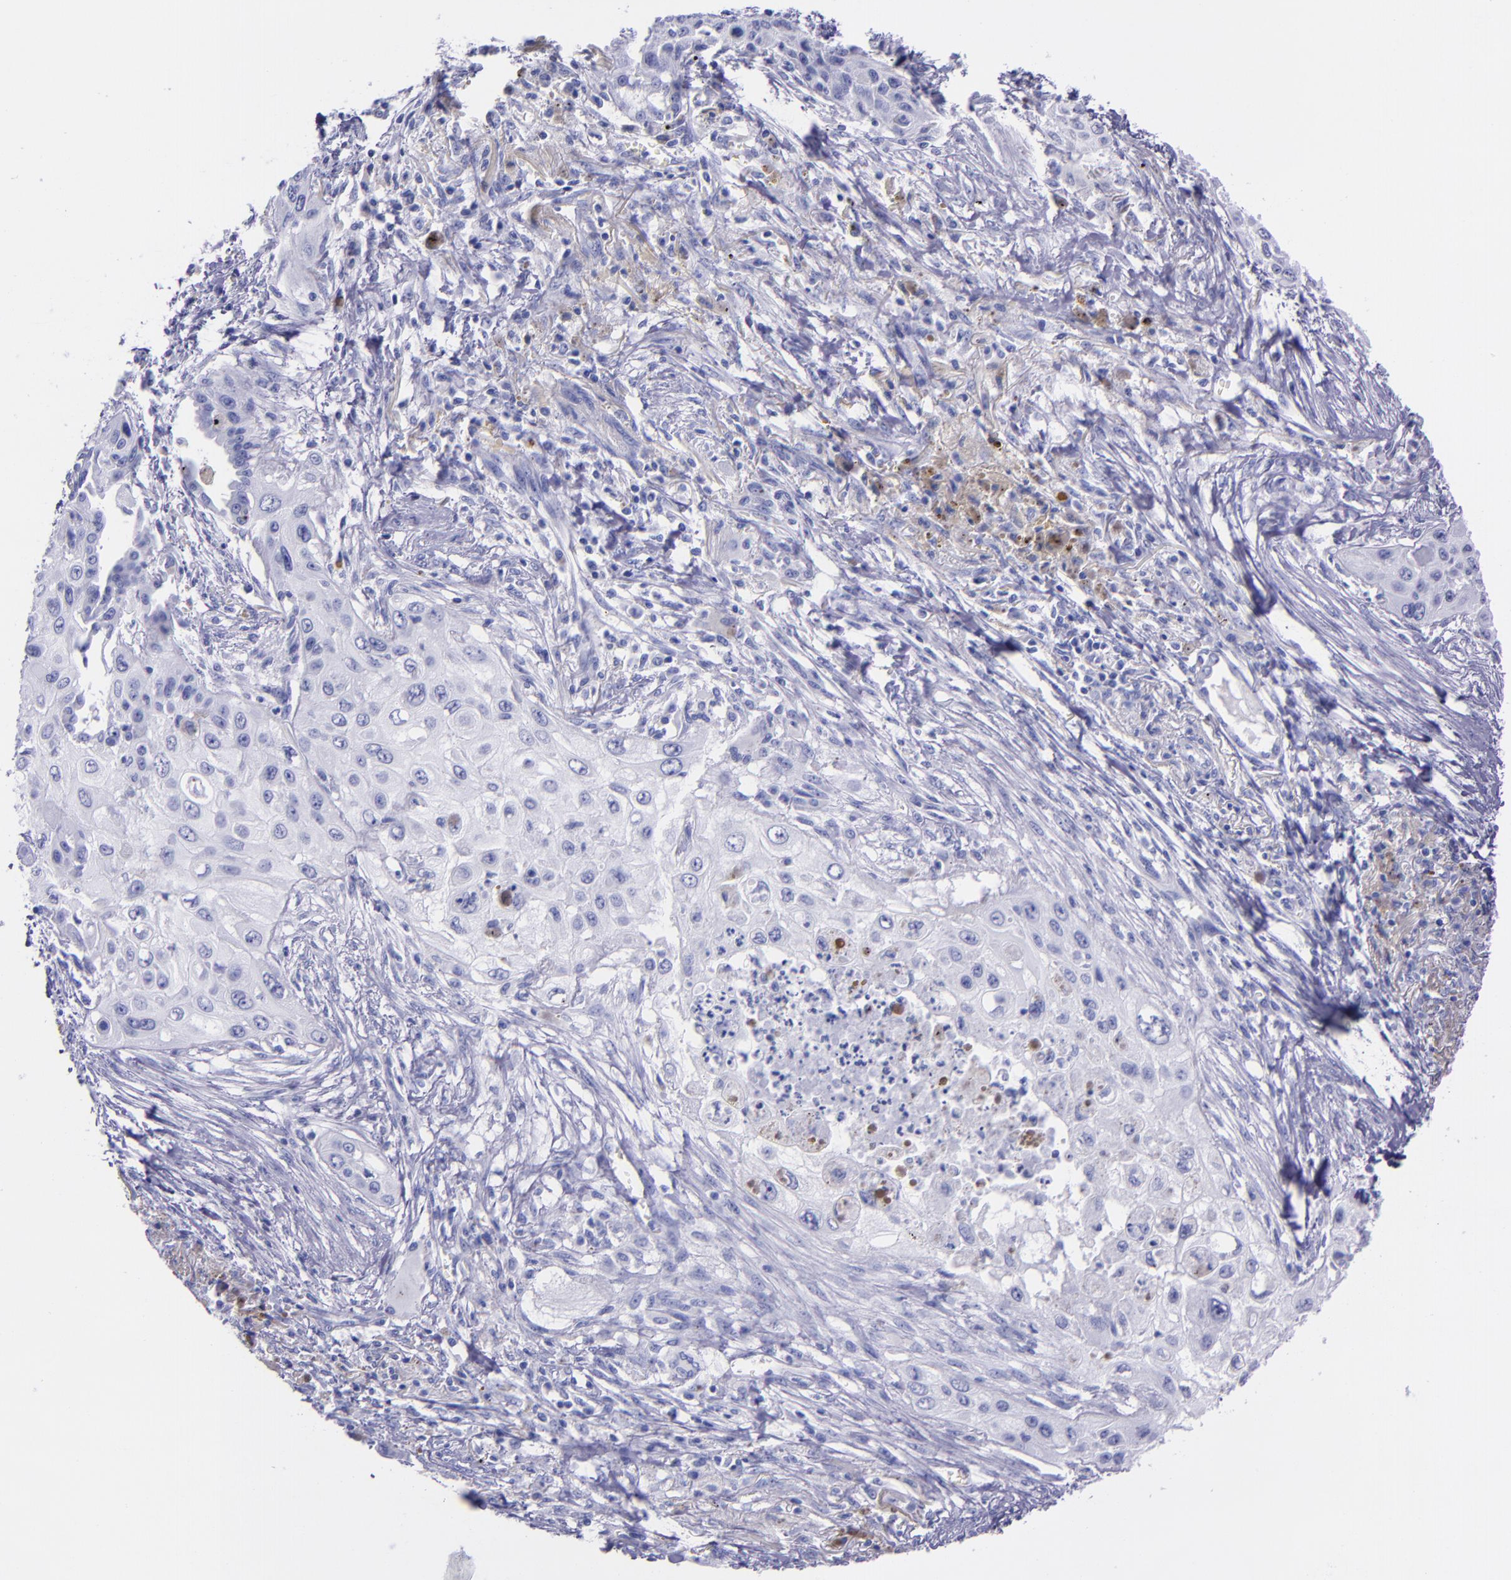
{"staining": {"intensity": "negative", "quantity": "none", "location": "none"}, "tissue": "lung cancer", "cell_type": "Tumor cells", "image_type": "cancer", "snomed": [{"axis": "morphology", "description": "Squamous cell carcinoma, NOS"}, {"axis": "topography", "description": "Lung"}], "caption": "Immunohistochemistry image of neoplastic tissue: lung squamous cell carcinoma stained with DAB exhibits no significant protein expression in tumor cells. (DAB (3,3'-diaminobenzidine) immunohistochemistry, high magnification).", "gene": "MBP", "patient": {"sex": "male", "age": 71}}